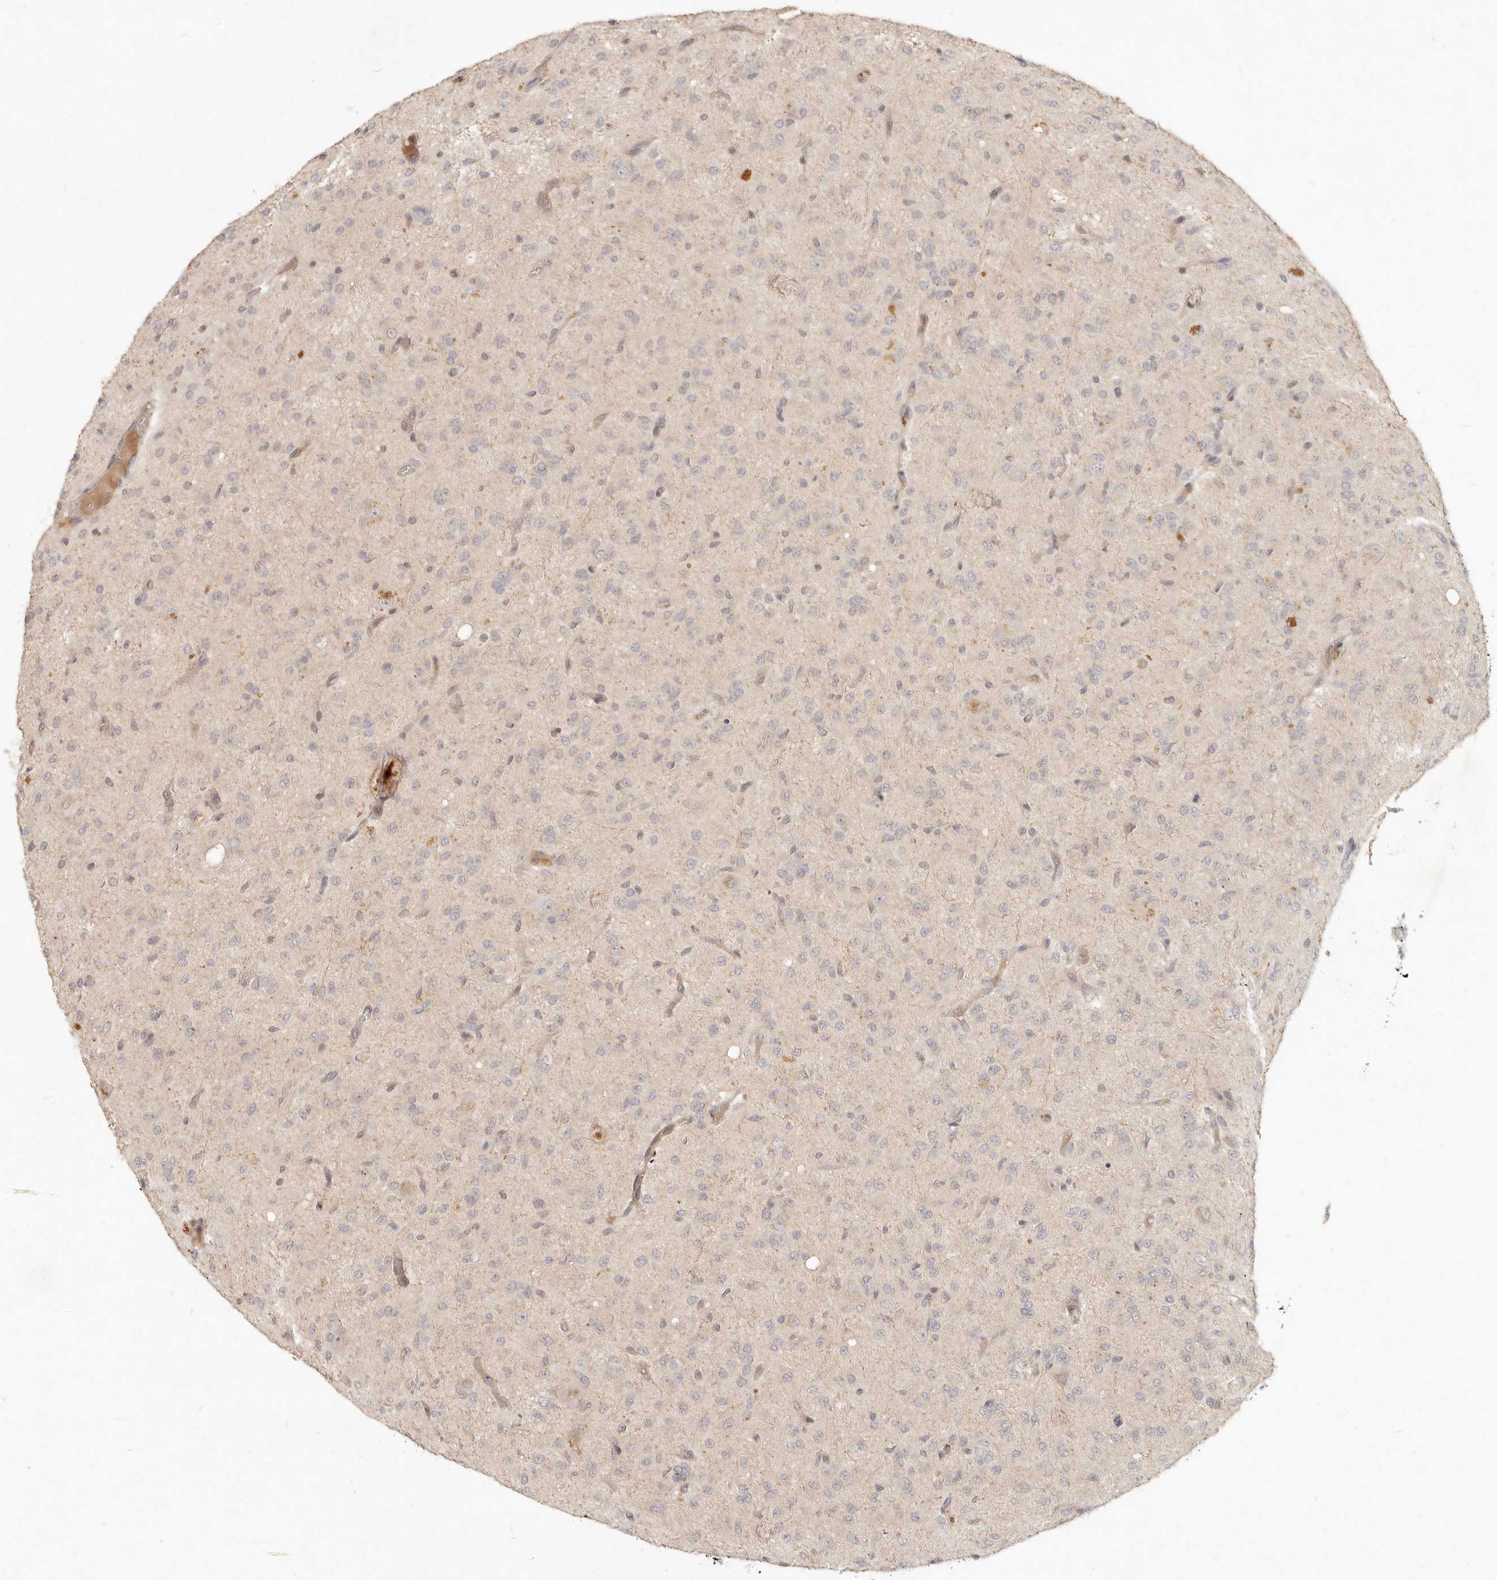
{"staining": {"intensity": "negative", "quantity": "none", "location": "none"}, "tissue": "glioma", "cell_type": "Tumor cells", "image_type": "cancer", "snomed": [{"axis": "morphology", "description": "Glioma, malignant, High grade"}, {"axis": "topography", "description": "Brain"}], "caption": "The image displays no staining of tumor cells in malignant glioma (high-grade).", "gene": "UBXN11", "patient": {"sex": "female", "age": 59}}